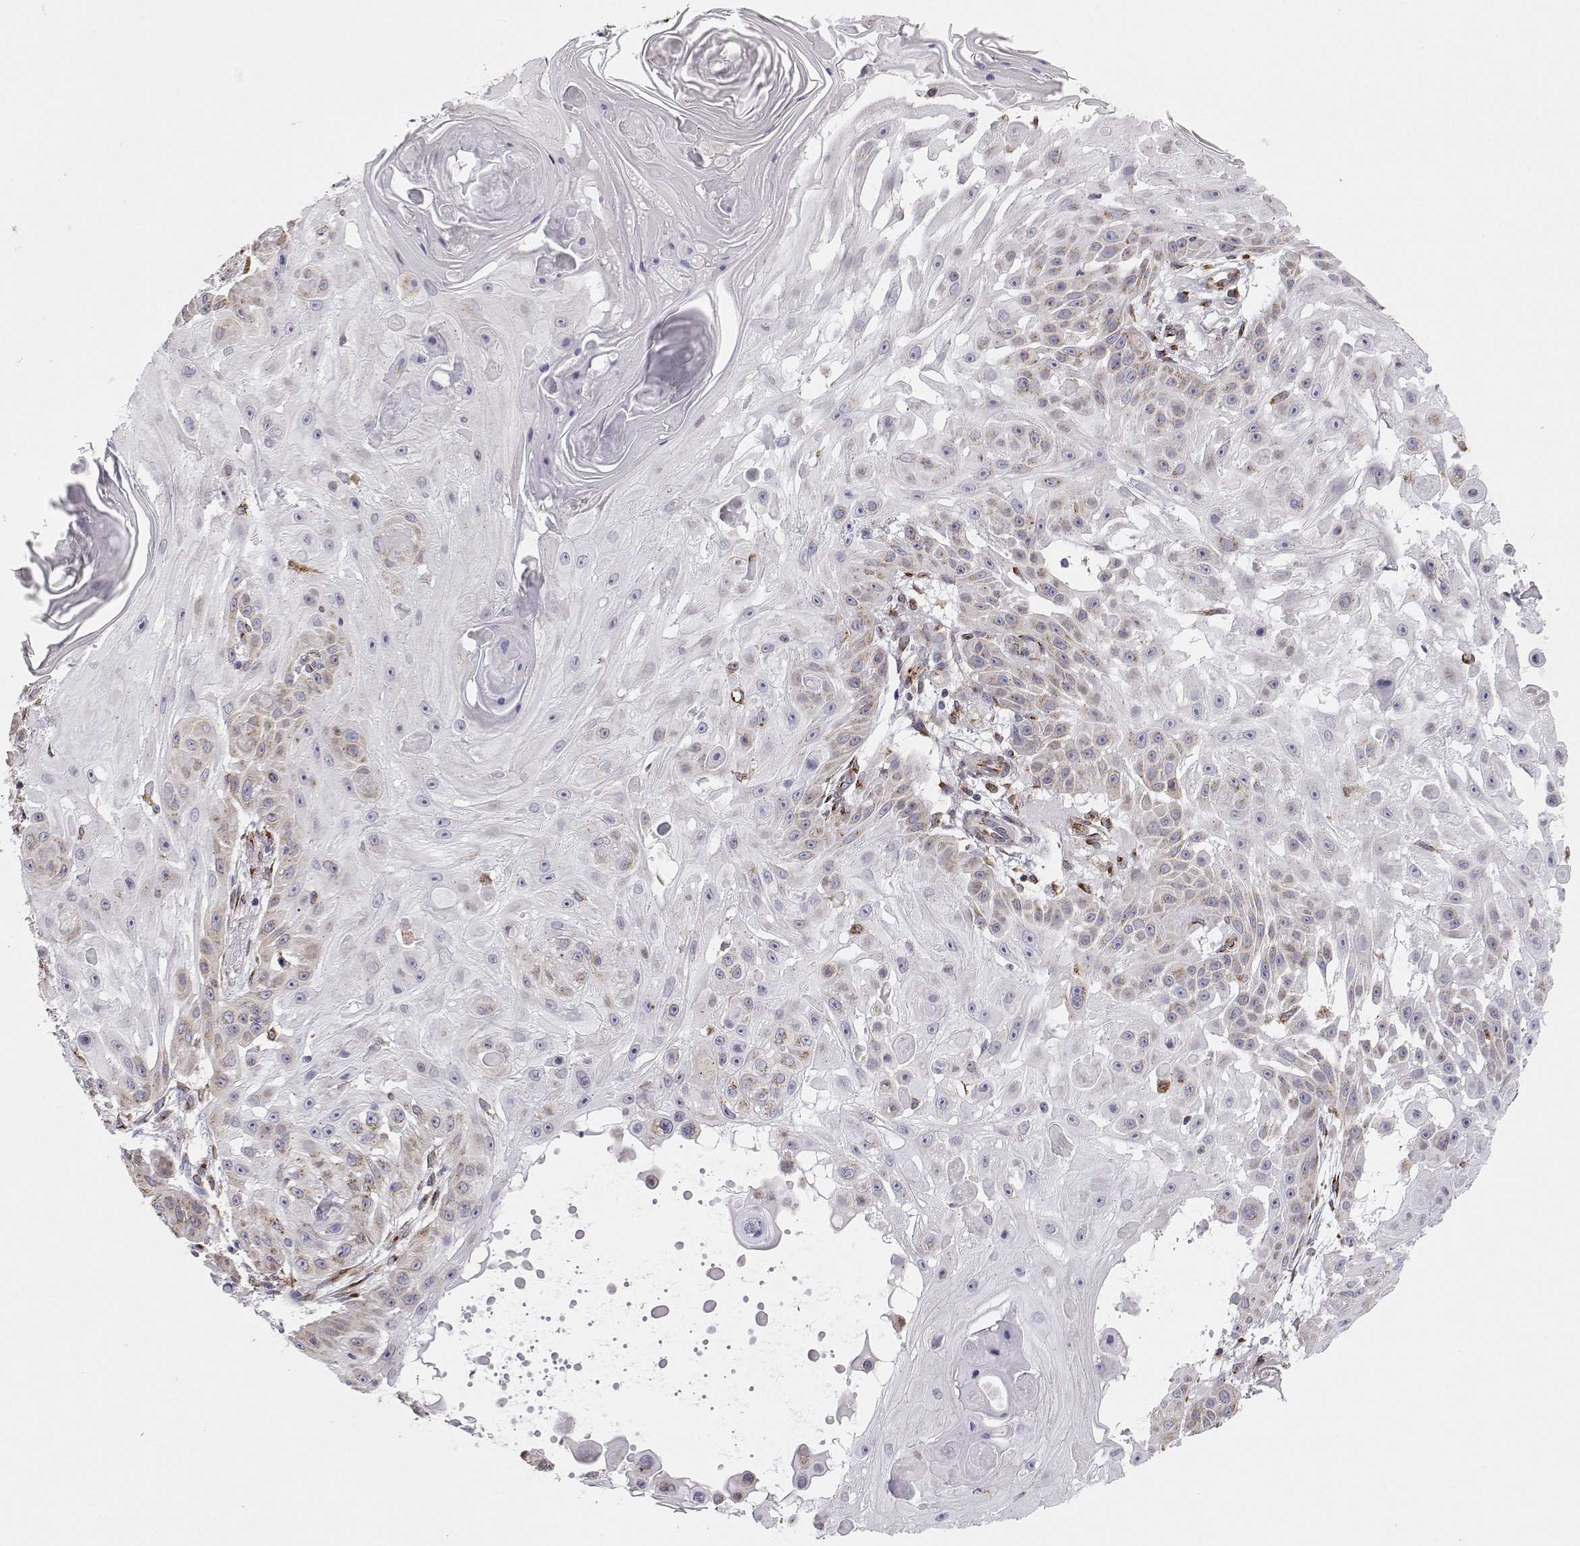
{"staining": {"intensity": "weak", "quantity": "<25%", "location": "cytoplasmic/membranous"}, "tissue": "skin cancer", "cell_type": "Tumor cells", "image_type": "cancer", "snomed": [{"axis": "morphology", "description": "Squamous cell carcinoma, NOS"}, {"axis": "topography", "description": "Skin"}], "caption": "DAB (3,3'-diaminobenzidine) immunohistochemical staining of human squamous cell carcinoma (skin) exhibits no significant positivity in tumor cells. The staining is performed using DAB (3,3'-diaminobenzidine) brown chromogen with nuclei counter-stained in using hematoxylin.", "gene": "STARD13", "patient": {"sex": "male", "age": 91}}